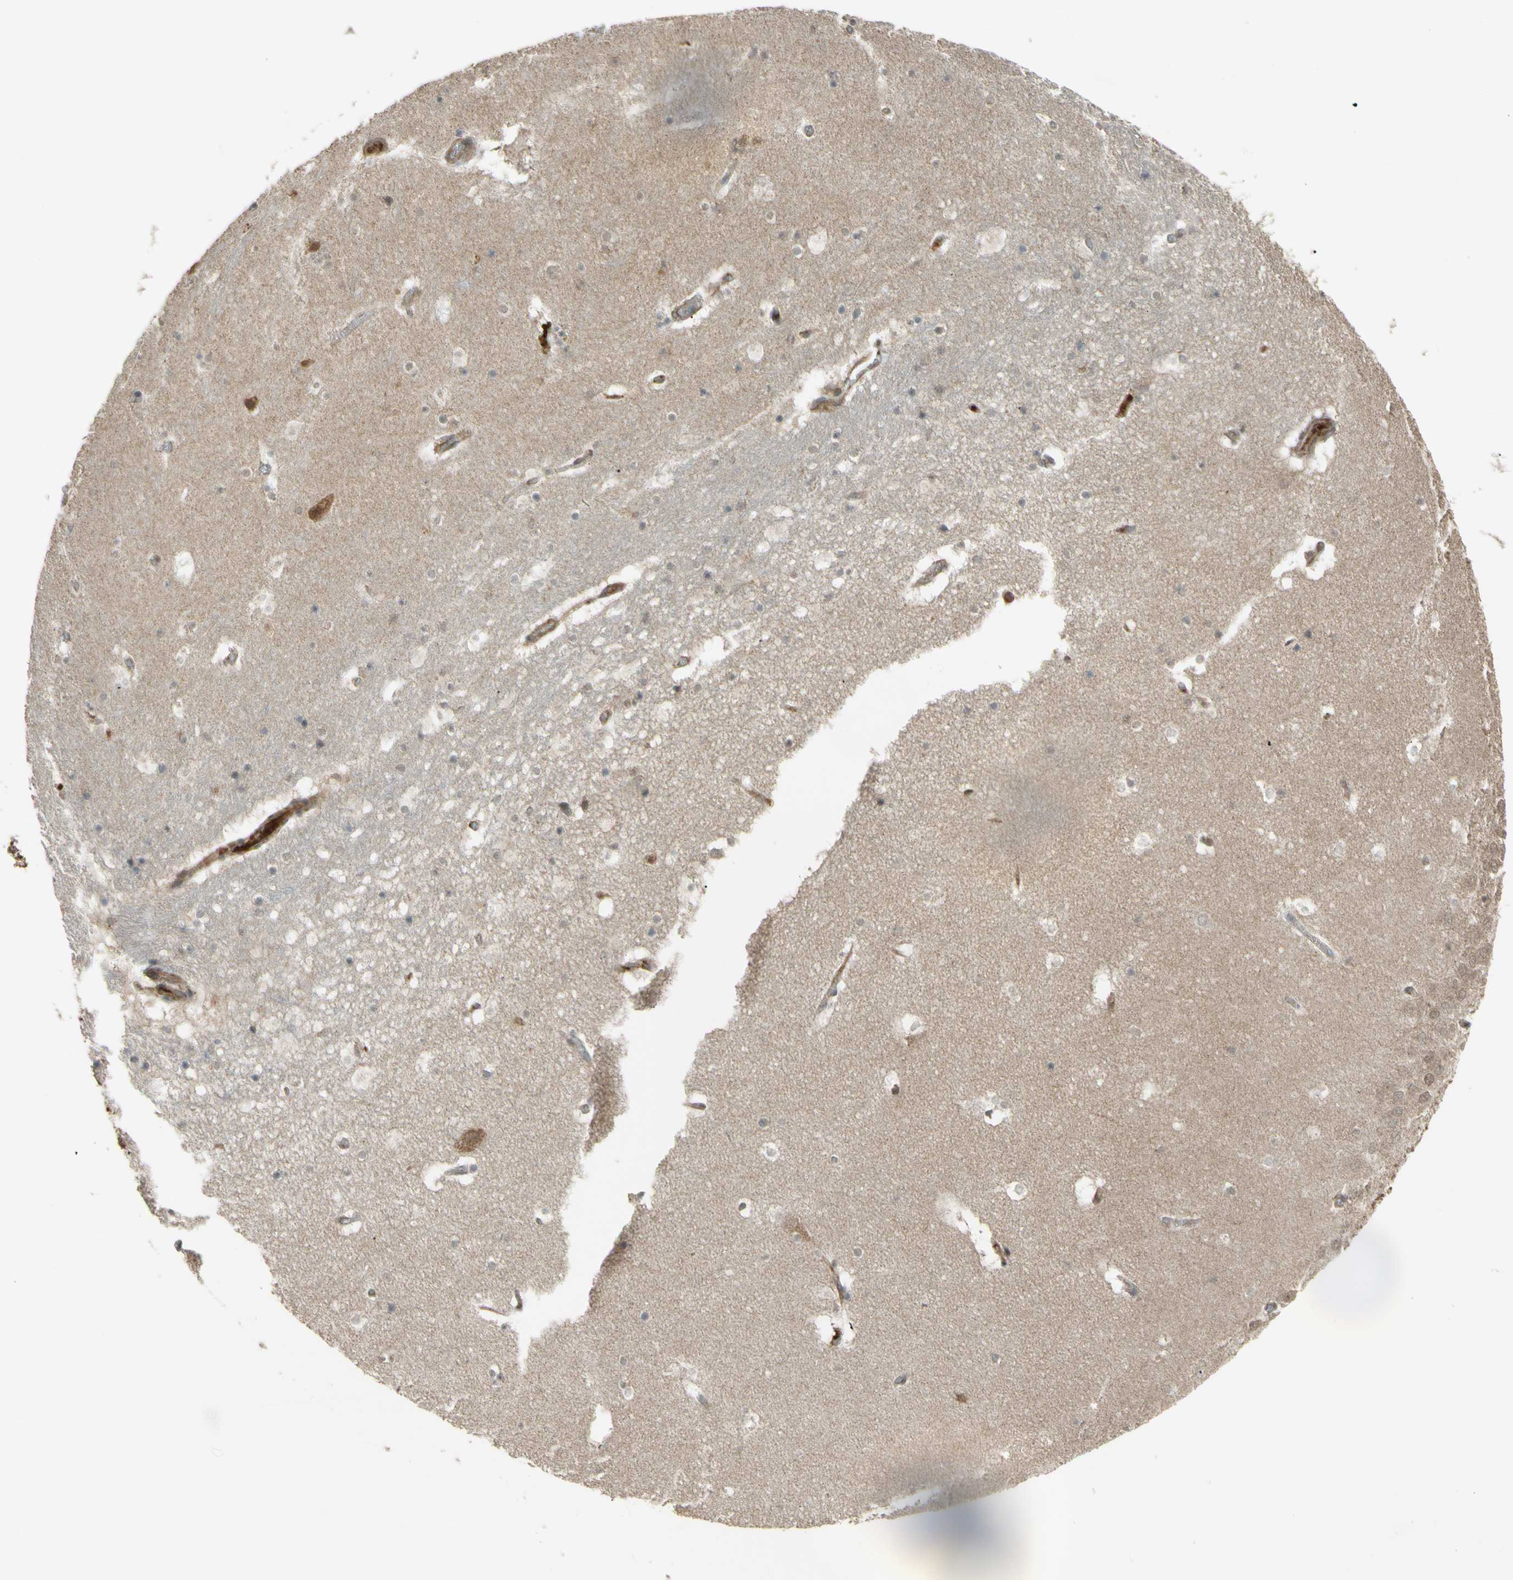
{"staining": {"intensity": "weak", "quantity": "25%-75%", "location": "cytoplasmic/membranous"}, "tissue": "hippocampus", "cell_type": "Glial cells", "image_type": "normal", "snomed": [{"axis": "morphology", "description": "Normal tissue, NOS"}, {"axis": "topography", "description": "Hippocampus"}], "caption": "Protein staining reveals weak cytoplasmic/membranous positivity in about 25%-75% of glial cells in normal hippocampus. (brown staining indicates protein expression, while blue staining denotes nuclei).", "gene": "FLII", "patient": {"sex": "male", "age": 45}}